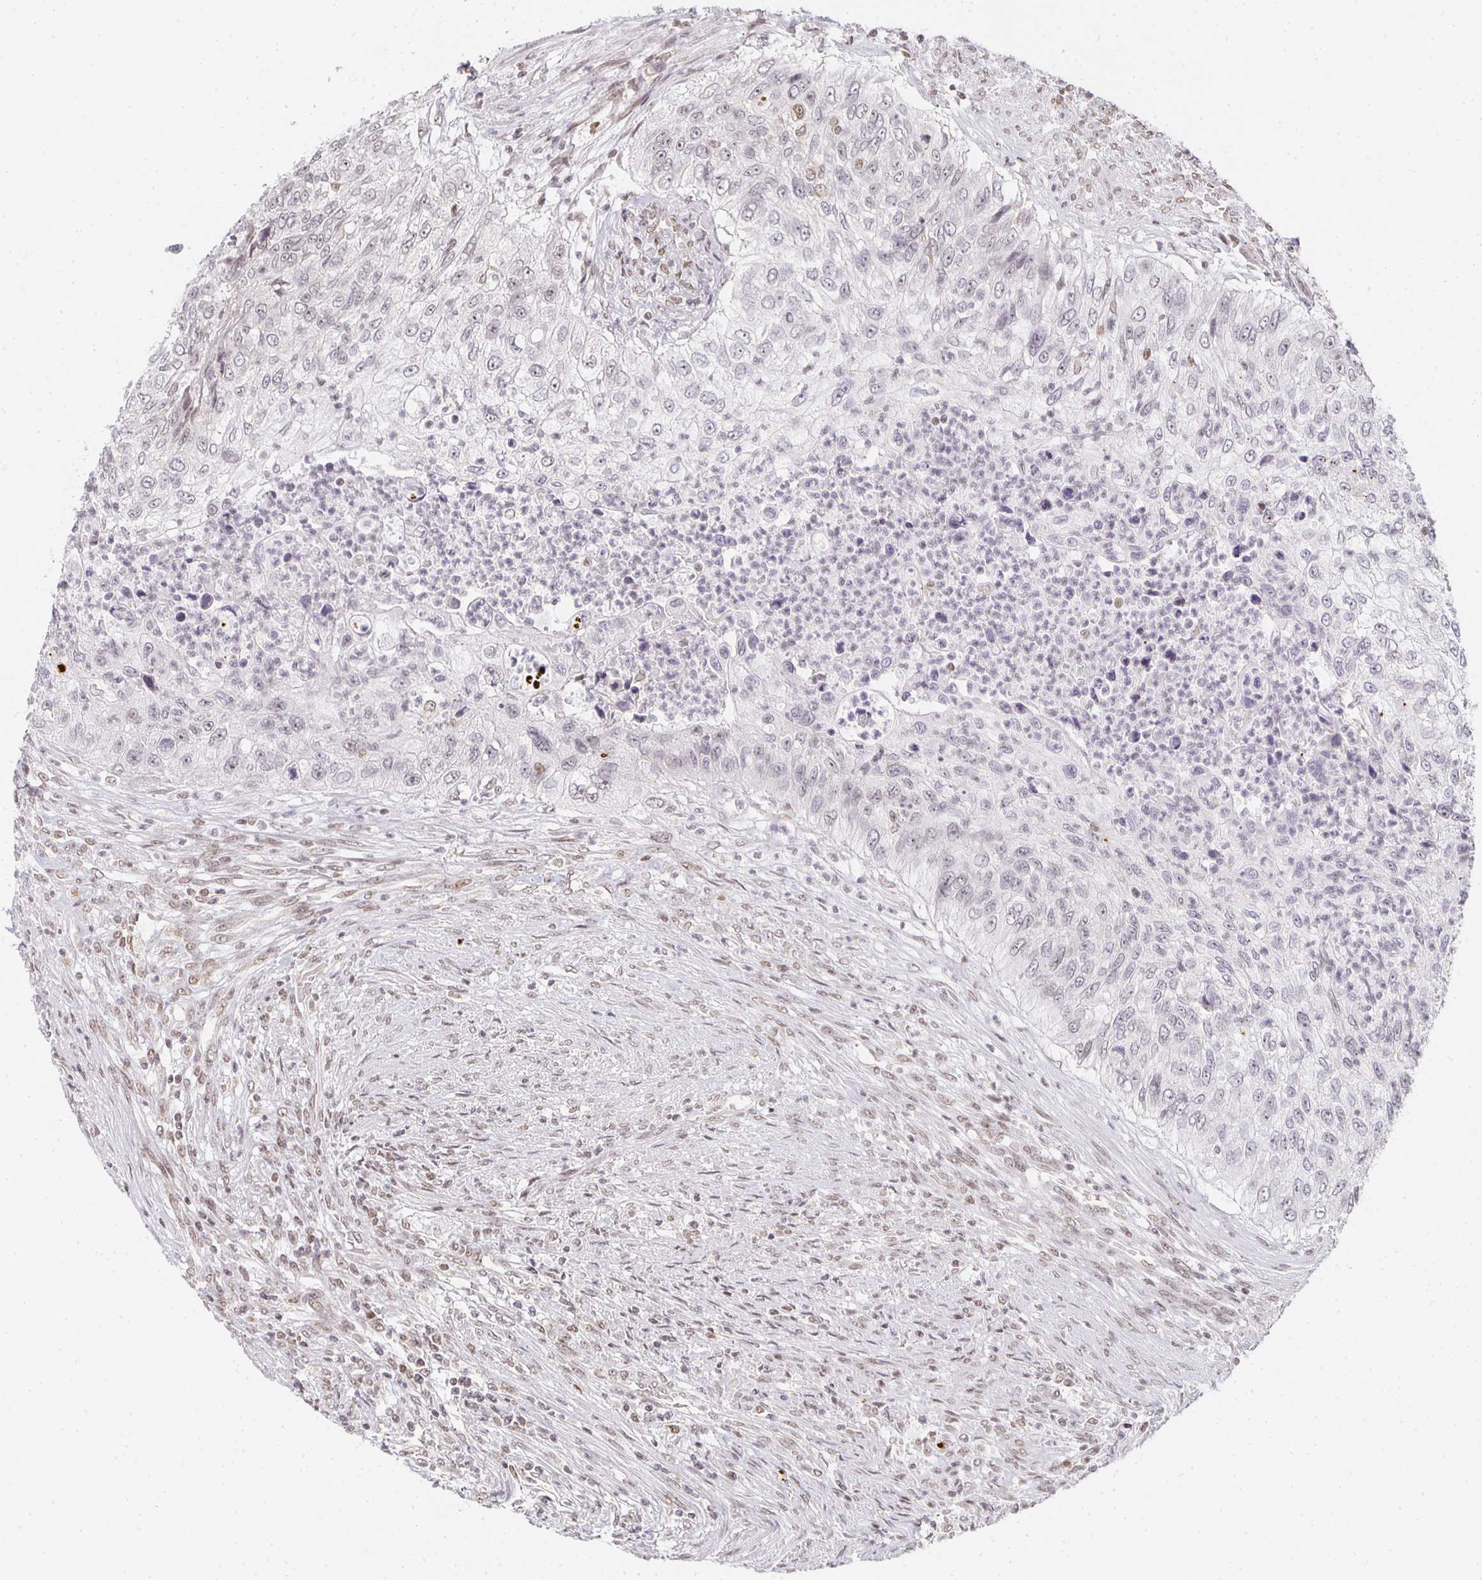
{"staining": {"intensity": "negative", "quantity": "none", "location": "none"}, "tissue": "urothelial cancer", "cell_type": "Tumor cells", "image_type": "cancer", "snomed": [{"axis": "morphology", "description": "Urothelial carcinoma, High grade"}, {"axis": "topography", "description": "Urinary bladder"}], "caption": "The histopathology image demonstrates no staining of tumor cells in urothelial carcinoma (high-grade).", "gene": "SMARCA2", "patient": {"sex": "female", "age": 60}}